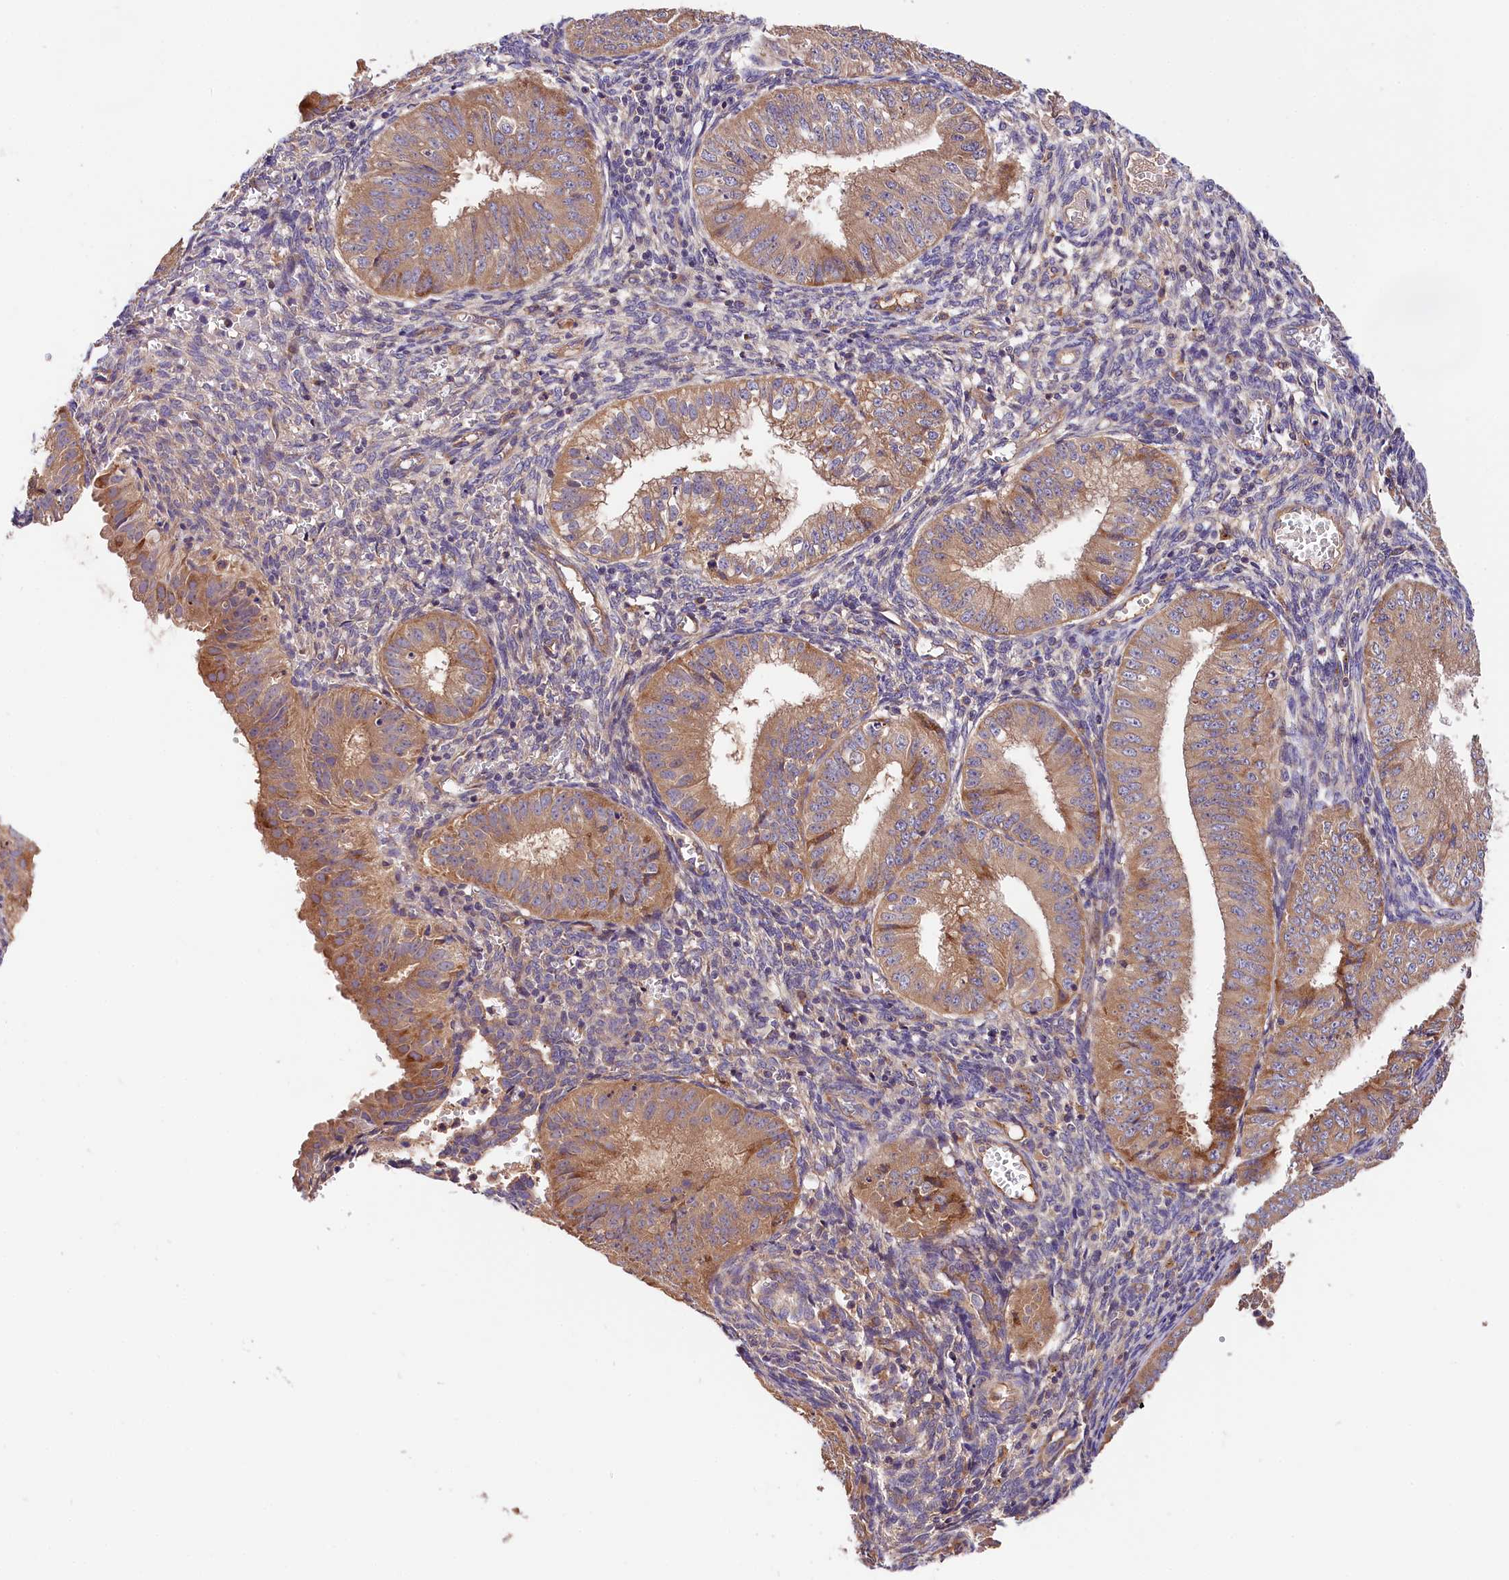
{"staining": {"intensity": "moderate", "quantity": ">75%", "location": "cytoplasmic/membranous"}, "tissue": "endometrial cancer", "cell_type": "Tumor cells", "image_type": "cancer", "snomed": [{"axis": "morphology", "description": "Normal tissue, NOS"}, {"axis": "morphology", "description": "Adenocarcinoma, NOS"}, {"axis": "topography", "description": "Endometrium"}], "caption": "Moderate cytoplasmic/membranous protein positivity is appreciated in about >75% of tumor cells in adenocarcinoma (endometrial).", "gene": "SPG11", "patient": {"sex": "female", "age": 53}}